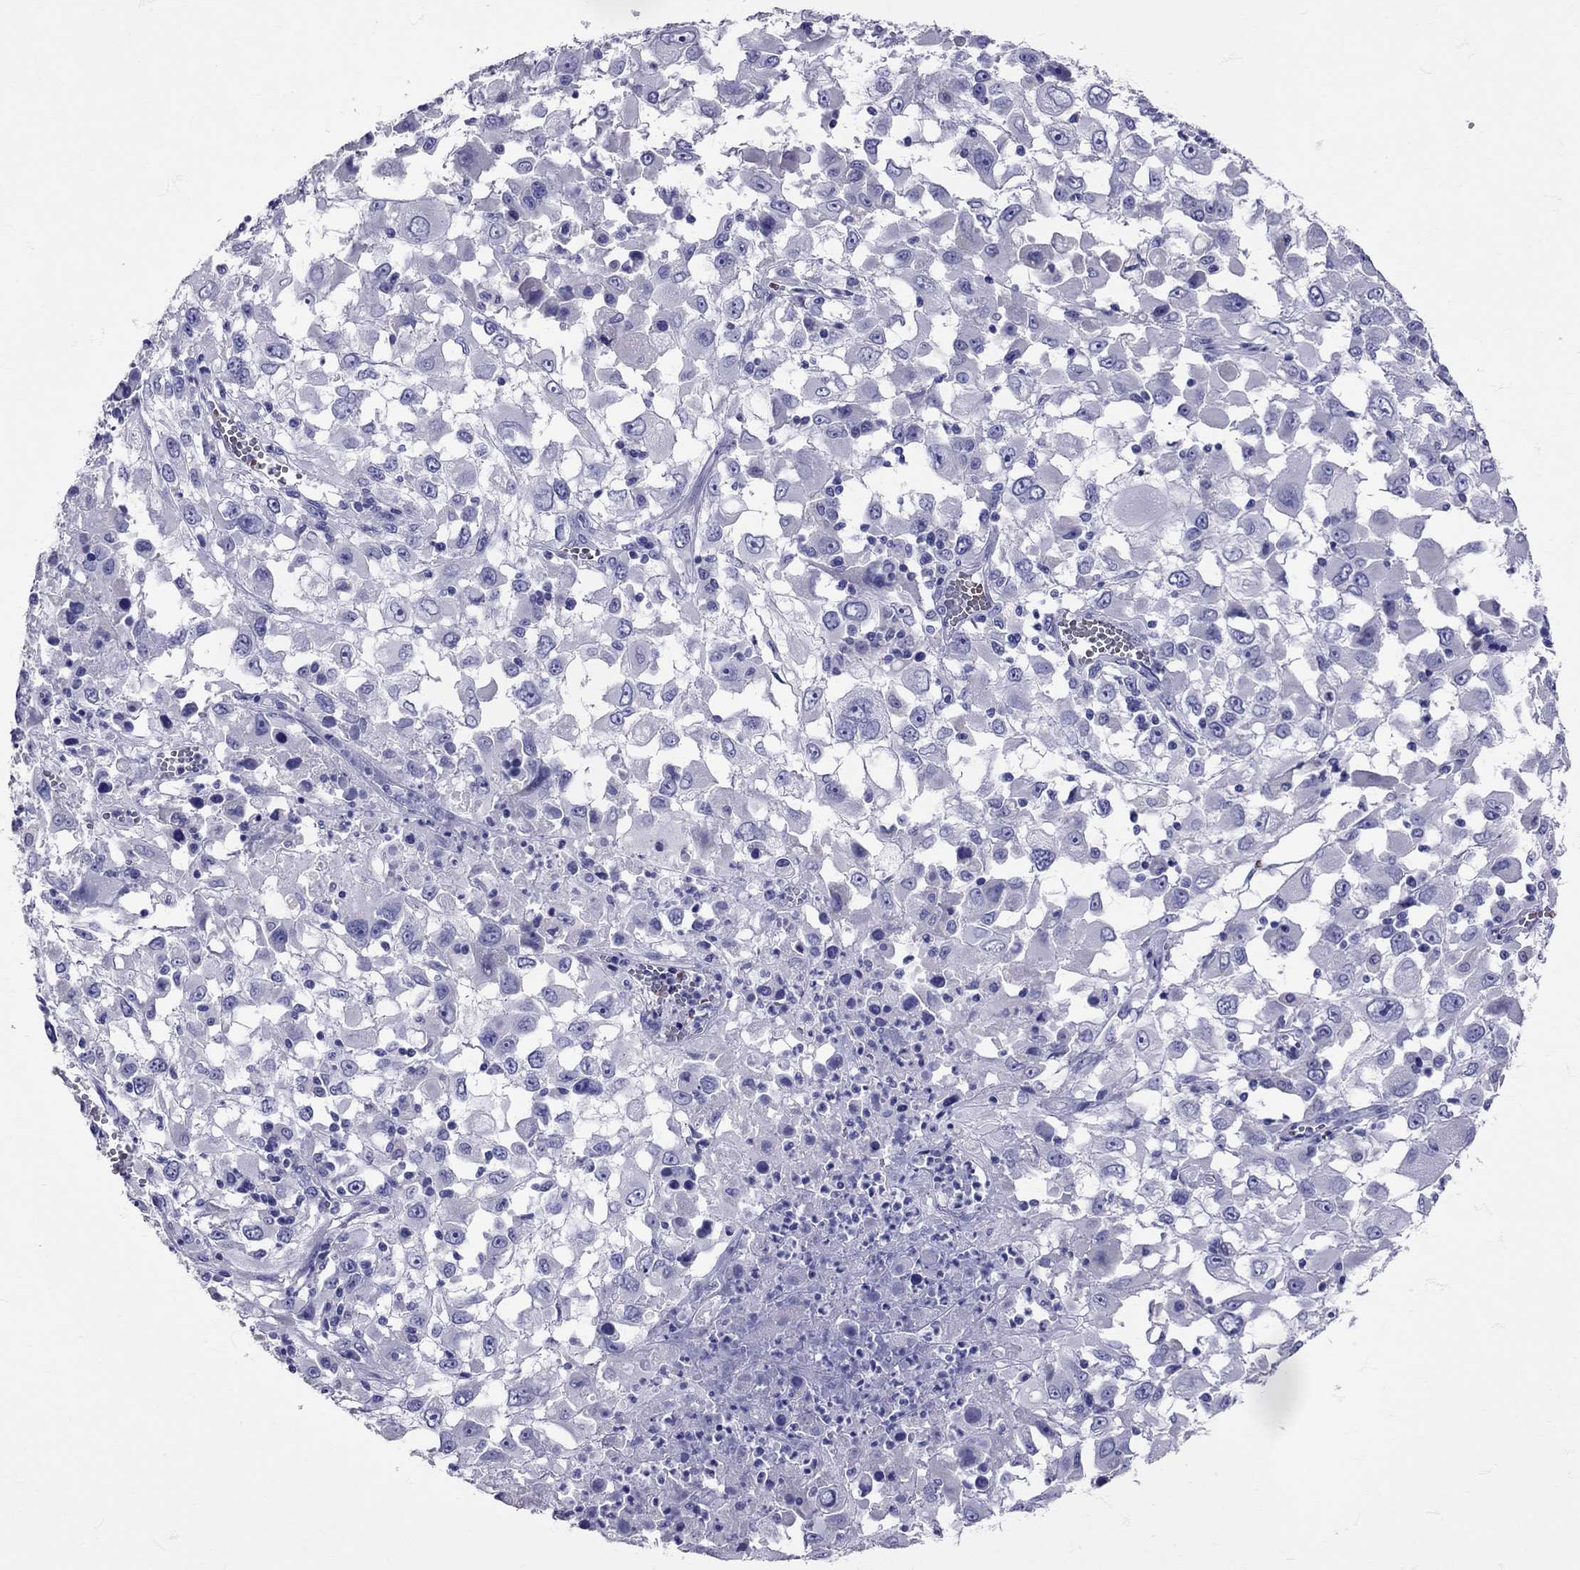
{"staining": {"intensity": "negative", "quantity": "none", "location": "none"}, "tissue": "melanoma", "cell_type": "Tumor cells", "image_type": "cancer", "snomed": [{"axis": "morphology", "description": "Malignant melanoma, Metastatic site"}, {"axis": "topography", "description": "Soft tissue"}], "caption": "Immunohistochemistry histopathology image of neoplastic tissue: melanoma stained with DAB displays no significant protein staining in tumor cells. Brightfield microscopy of immunohistochemistry stained with DAB (3,3'-diaminobenzidine) (brown) and hematoxylin (blue), captured at high magnification.", "gene": "TBR1", "patient": {"sex": "male", "age": 50}}